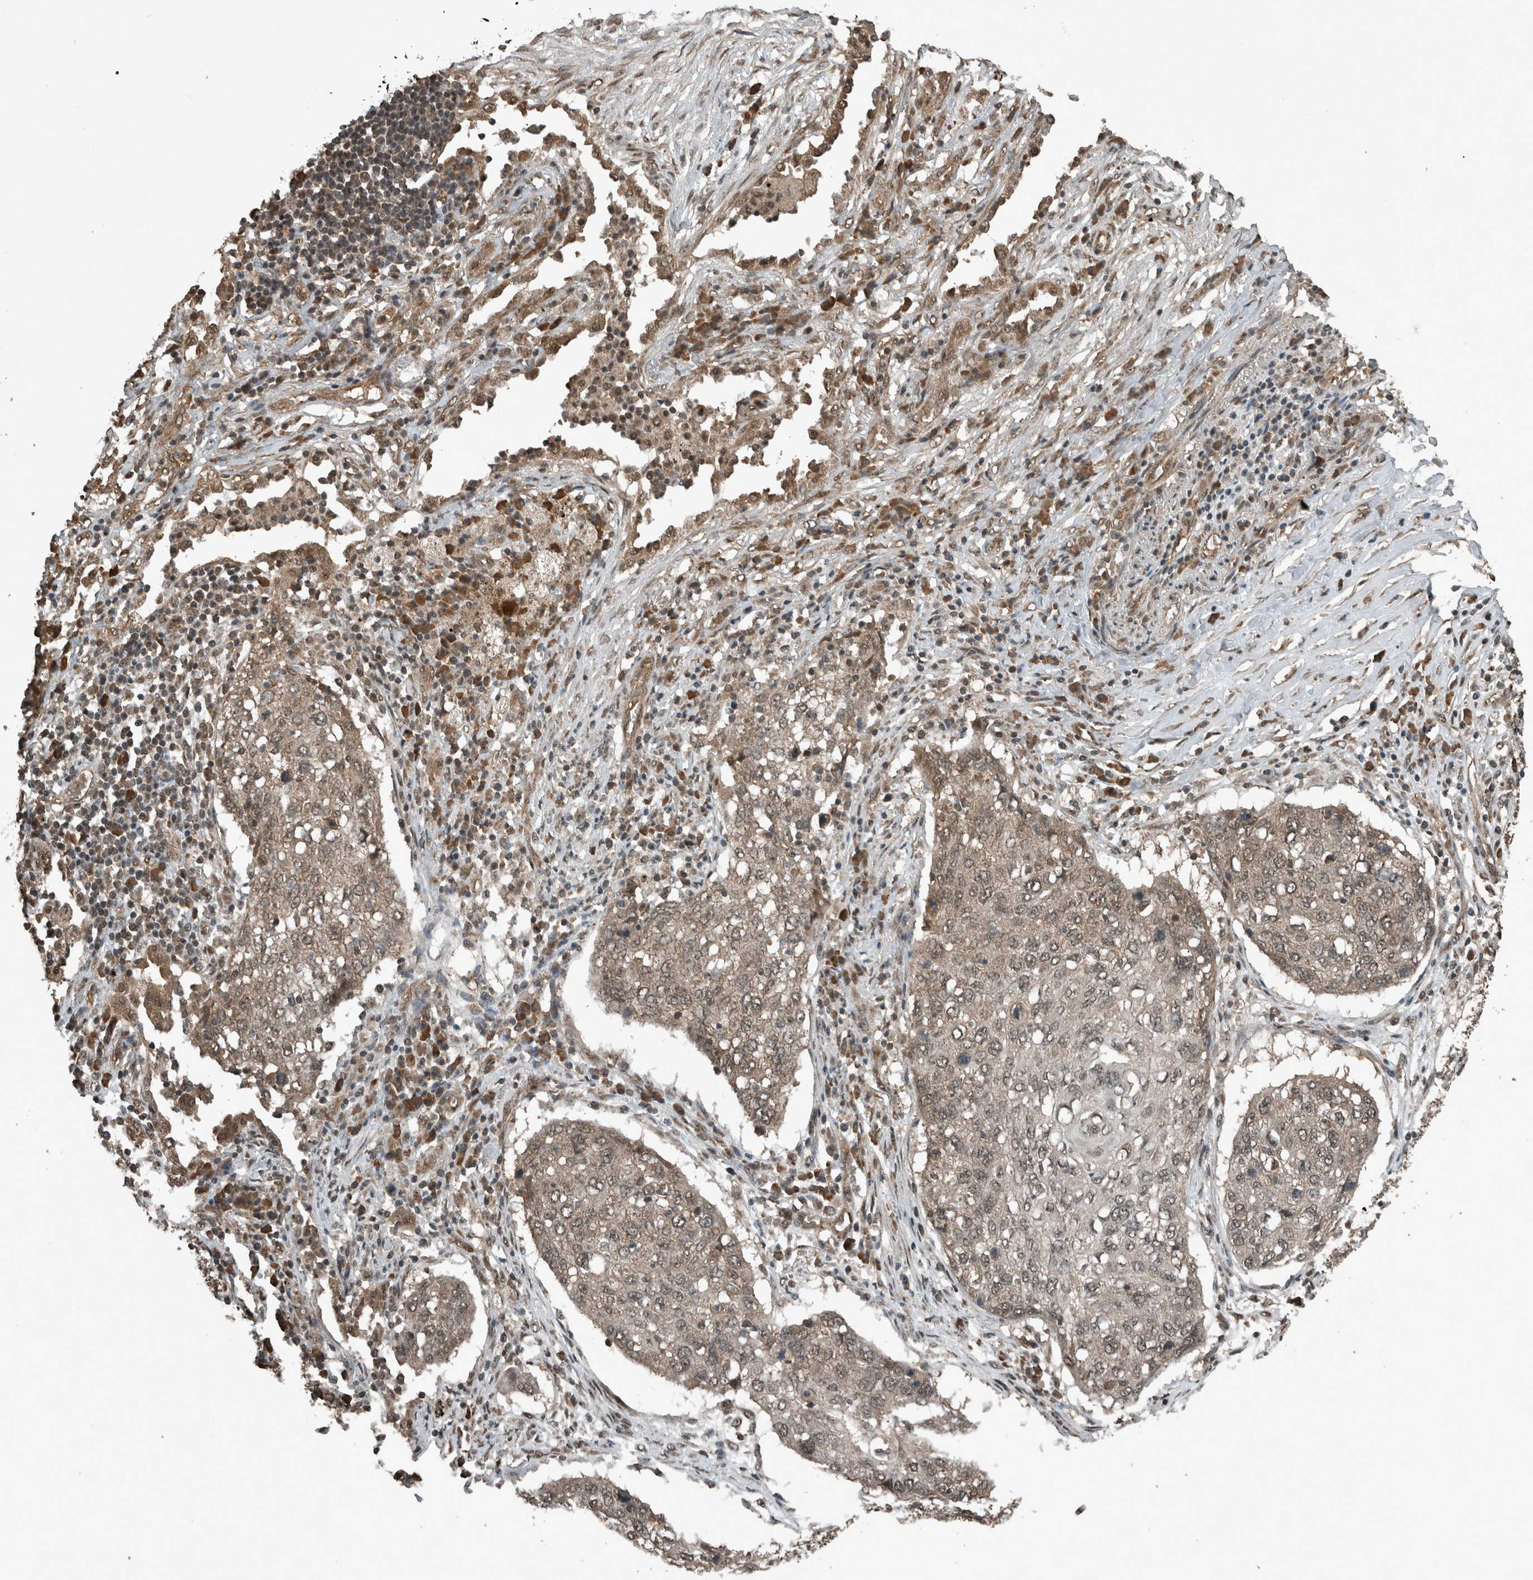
{"staining": {"intensity": "weak", "quantity": ">75%", "location": "cytoplasmic/membranous,nuclear"}, "tissue": "lung cancer", "cell_type": "Tumor cells", "image_type": "cancer", "snomed": [{"axis": "morphology", "description": "Squamous cell carcinoma, NOS"}, {"axis": "topography", "description": "Lung"}], "caption": "Squamous cell carcinoma (lung) stained for a protein (brown) demonstrates weak cytoplasmic/membranous and nuclear positive positivity in approximately >75% of tumor cells.", "gene": "ARHGEF12", "patient": {"sex": "female", "age": 63}}